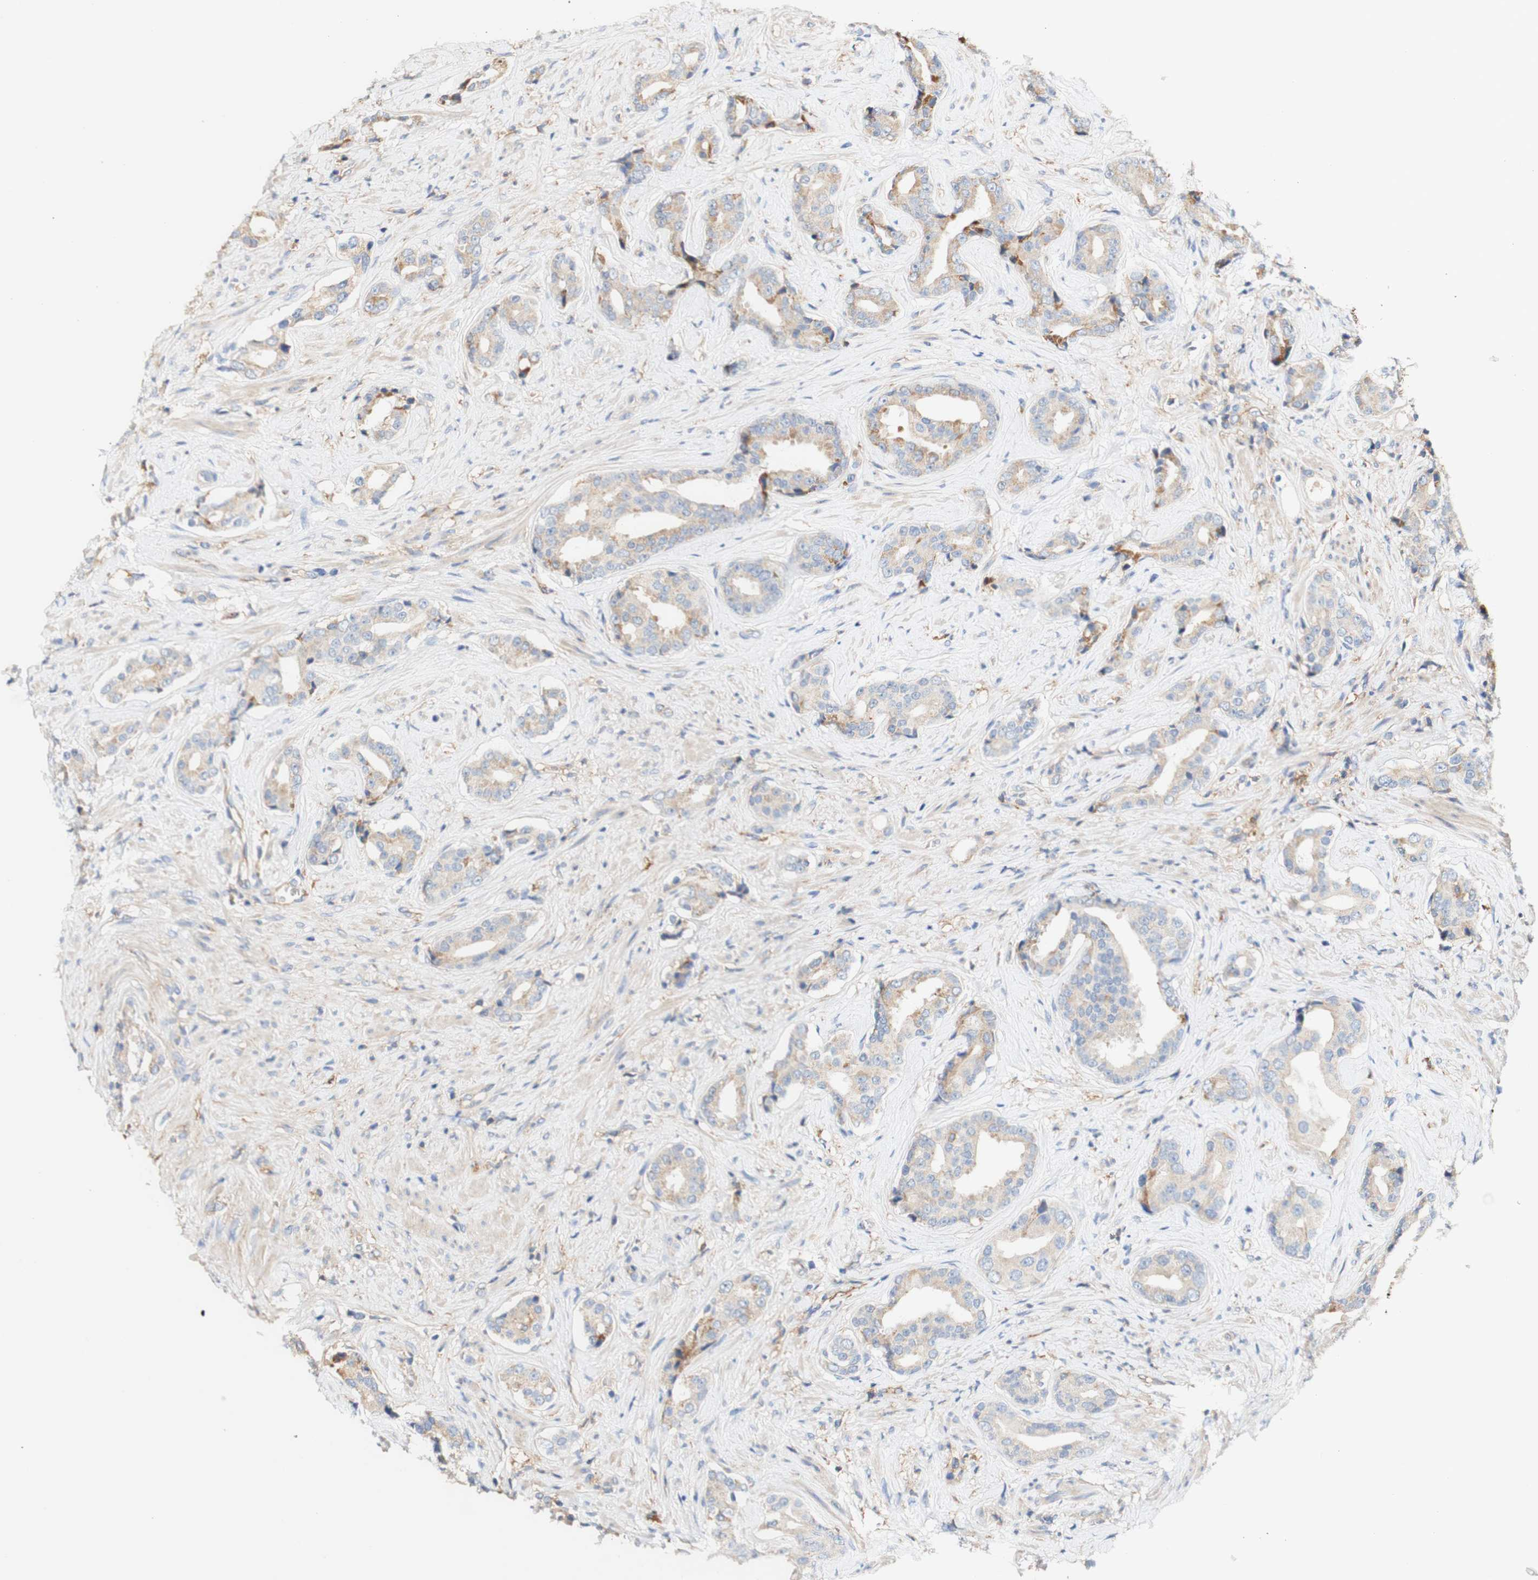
{"staining": {"intensity": "weak", "quantity": "25%-75%", "location": "cytoplasmic/membranous"}, "tissue": "prostate cancer", "cell_type": "Tumor cells", "image_type": "cancer", "snomed": [{"axis": "morphology", "description": "Adenocarcinoma, High grade"}, {"axis": "topography", "description": "Prostate"}], "caption": "The immunohistochemical stain labels weak cytoplasmic/membranous positivity in tumor cells of adenocarcinoma (high-grade) (prostate) tissue.", "gene": "PCDH7", "patient": {"sex": "male", "age": 71}}